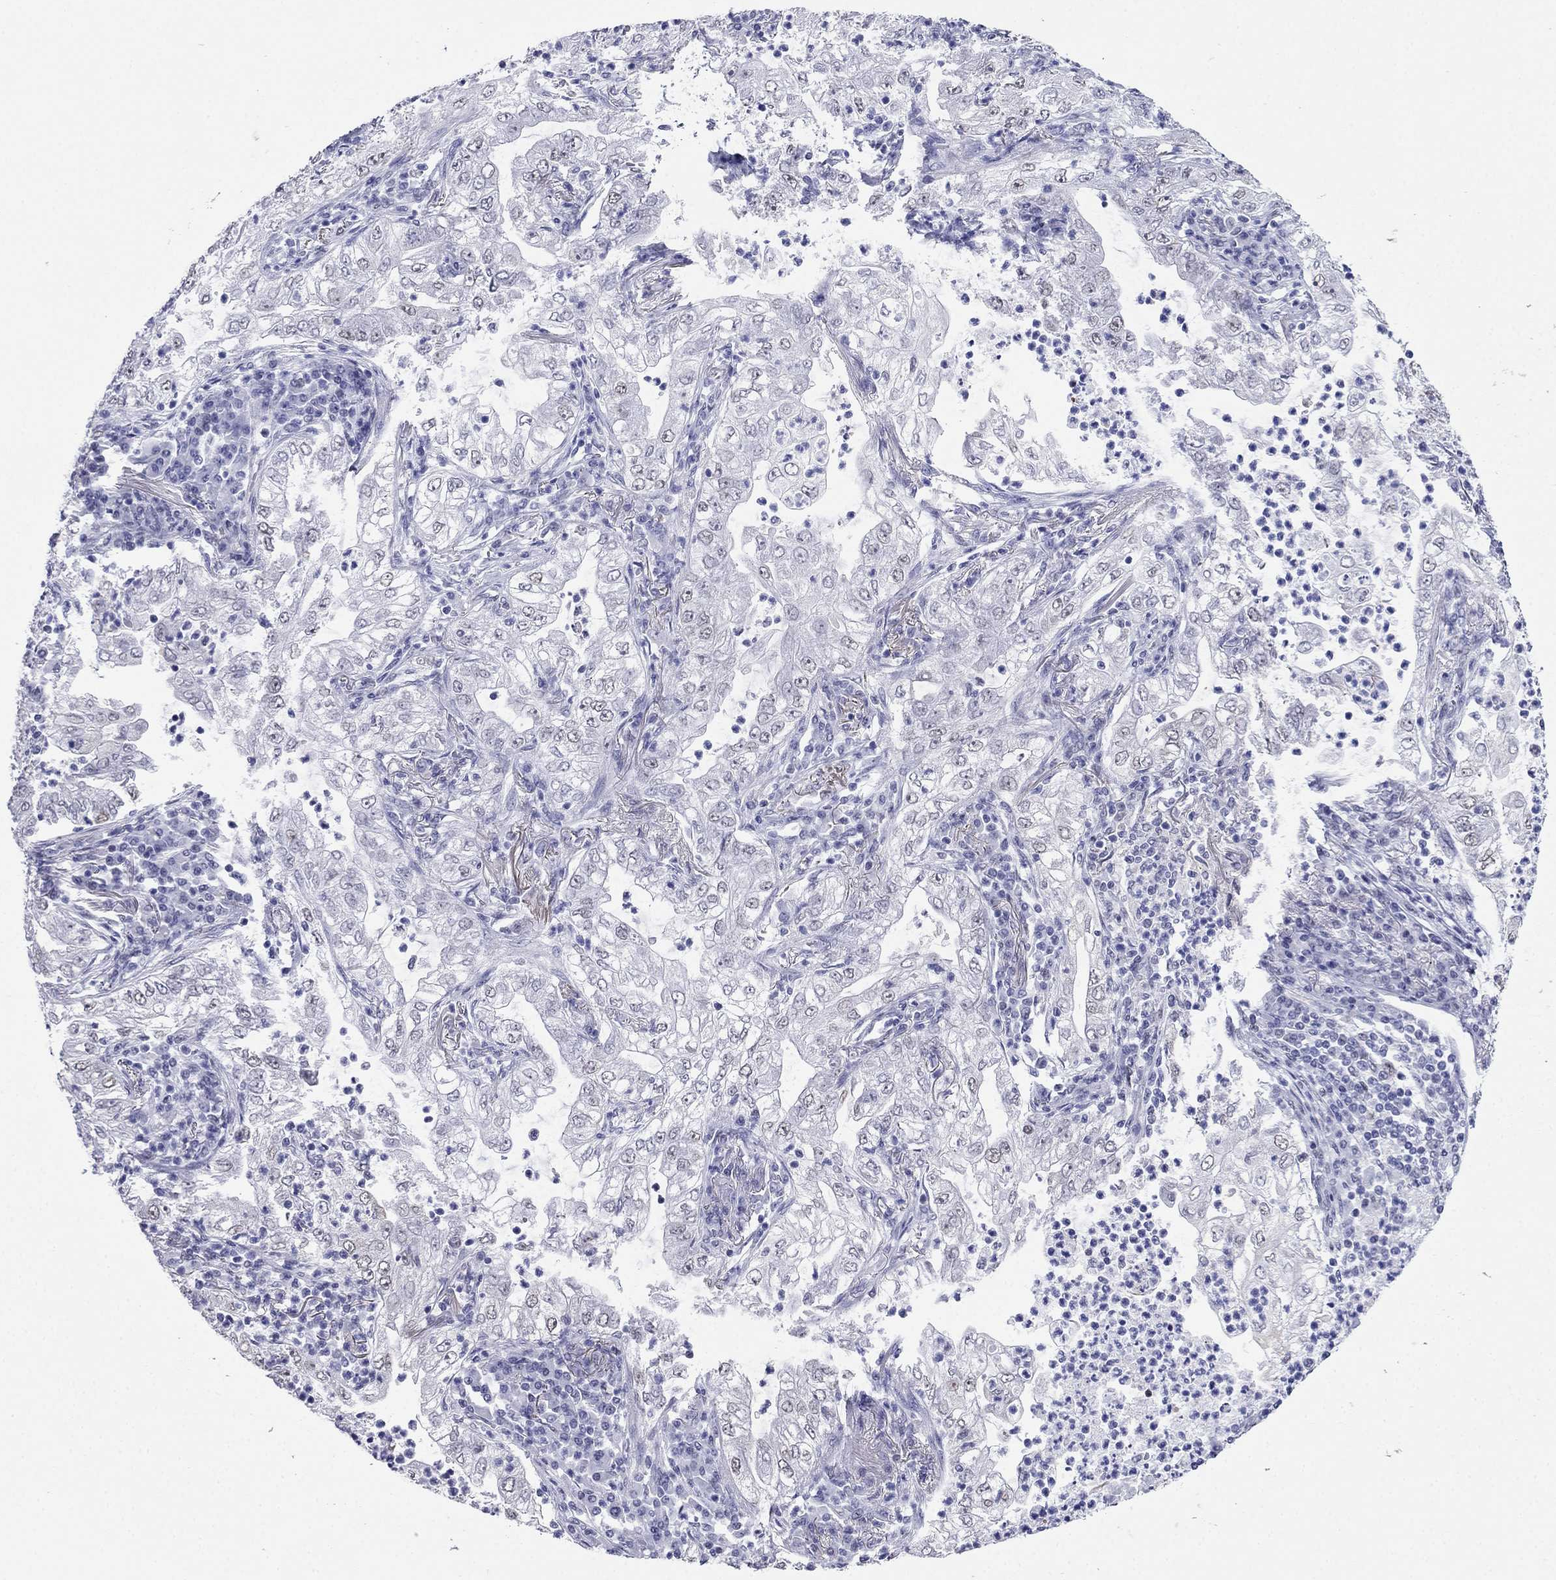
{"staining": {"intensity": "negative", "quantity": "none", "location": "none"}, "tissue": "lung cancer", "cell_type": "Tumor cells", "image_type": "cancer", "snomed": [{"axis": "morphology", "description": "Adenocarcinoma, NOS"}, {"axis": "topography", "description": "Lung"}], "caption": "IHC of human lung cancer demonstrates no positivity in tumor cells.", "gene": "PPM1G", "patient": {"sex": "female", "age": 73}}